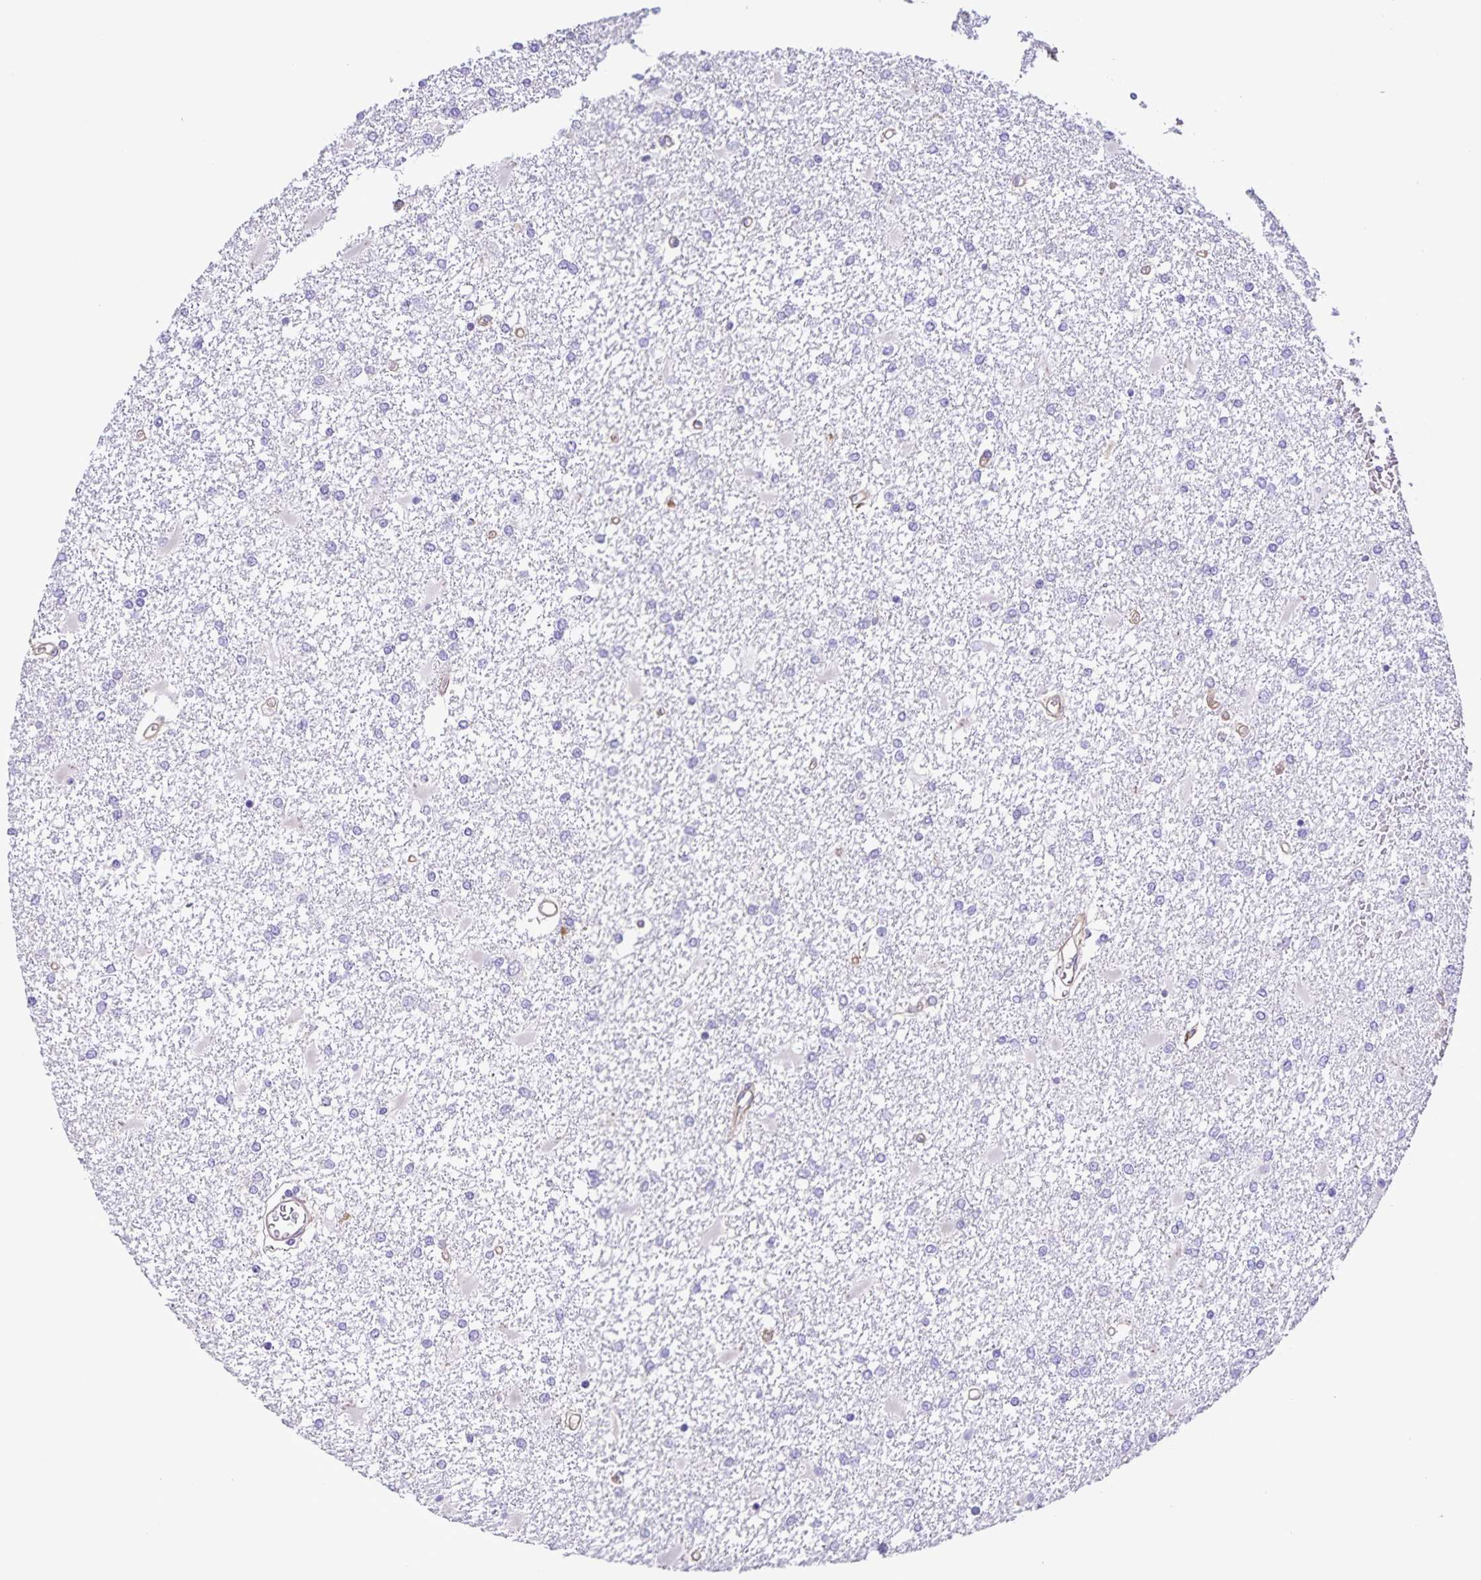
{"staining": {"intensity": "negative", "quantity": "none", "location": "none"}, "tissue": "glioma", "cell_type": "Tumor cells", "image_type": "cancer", "snomed": [{"axis": "morphology", "description": "Glioma, malignant, High grade"}, {"axis": "topography", "description": "Cerebral cortex"}], "caption": "There is no significant expression in tumor cells of glioma.", "gene": "BOLL", "patient": {"sex": "male", "age": 79}}